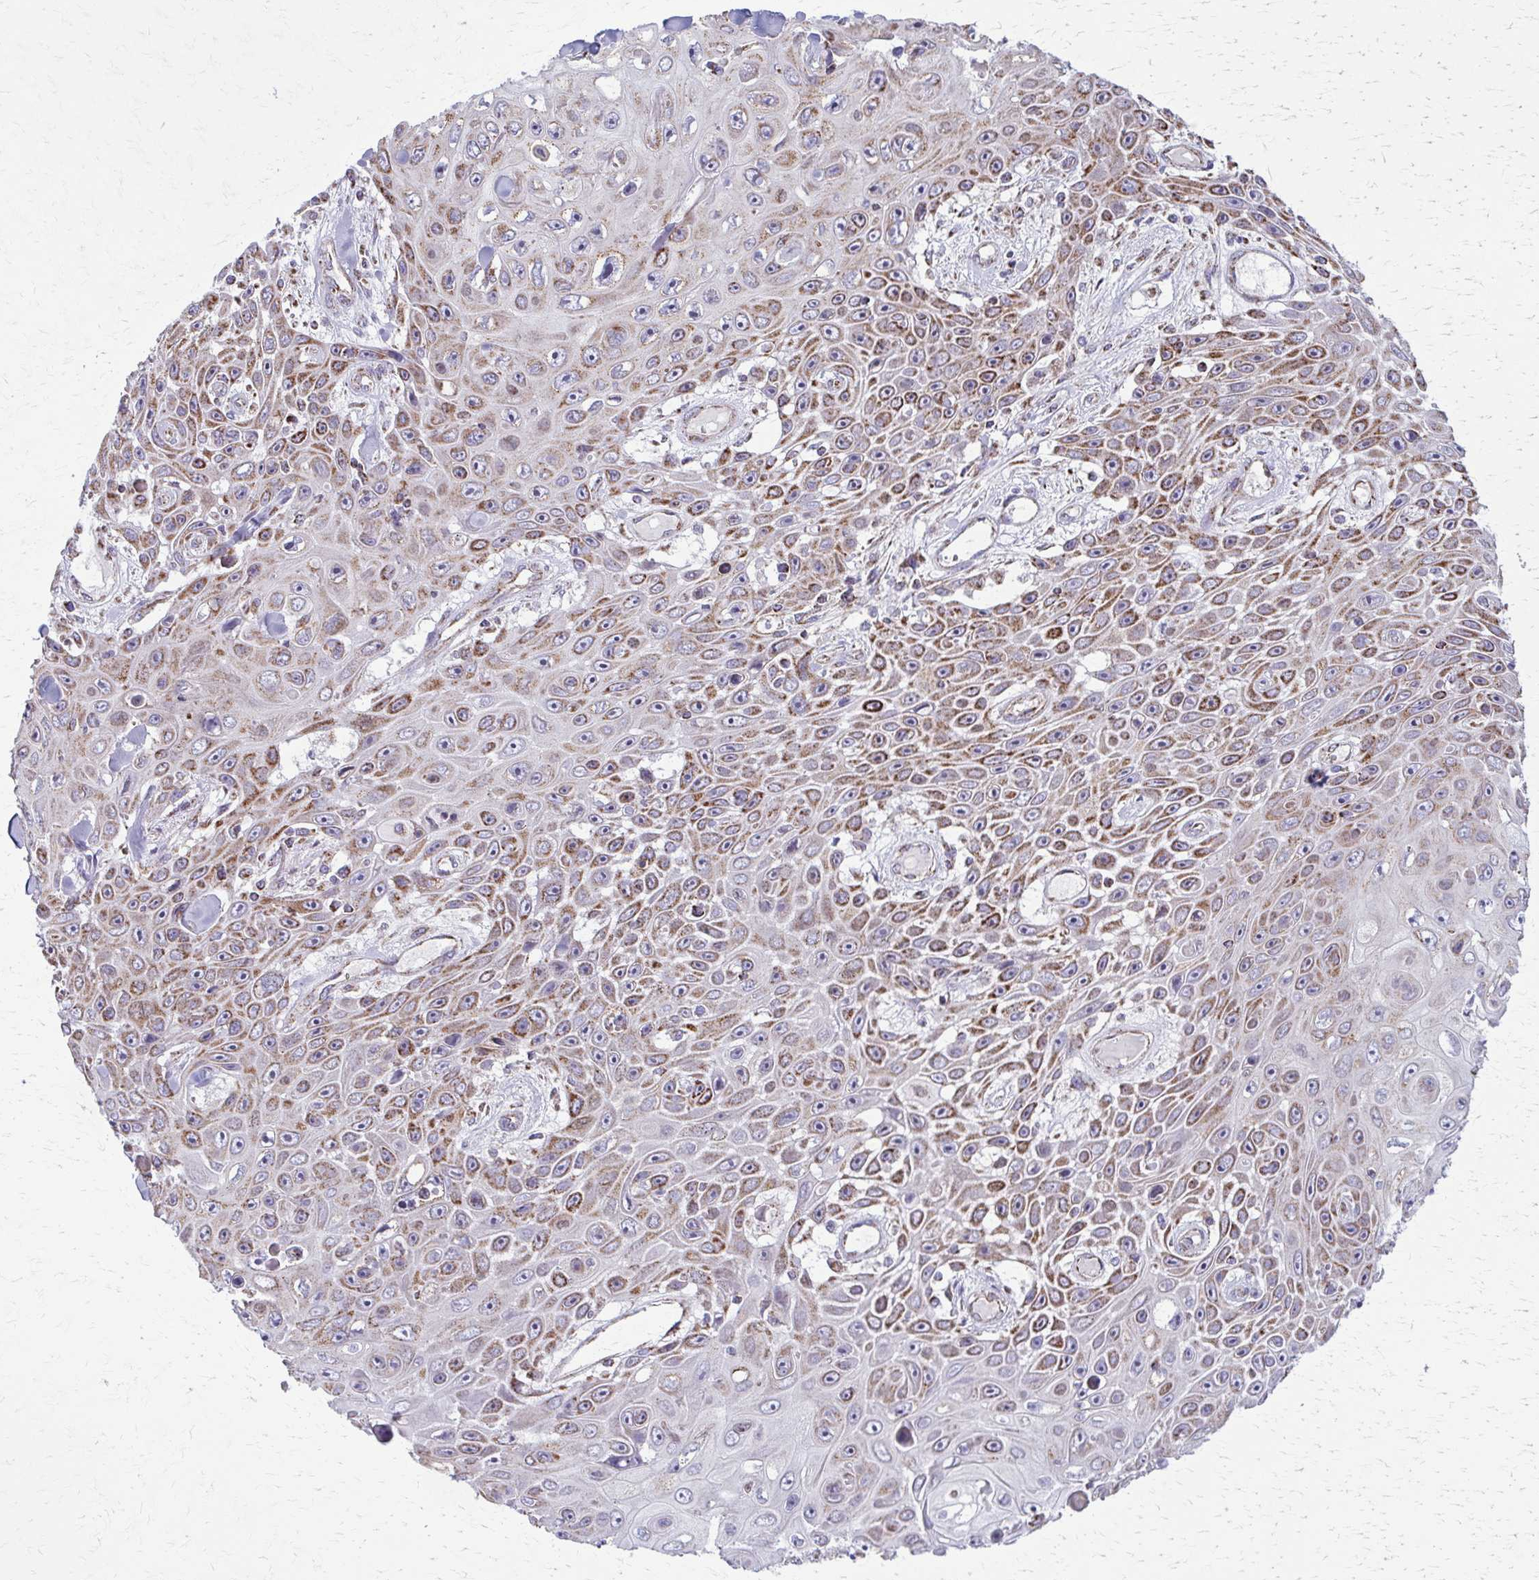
{"staining": {"intensity": "moderate", "quantity": ">75%", "location": "cytoplasmic/membranous"}, "tissue": "skin cancer", "cell_type": "Tumor cells", "image_type": "cancer", "snomed": [{"axis": "morphology", "description": "Squamous cell carcinoma, NOS"}, {"axis": "topography", "description": "Skin"}], "caption": "Tumor cells reveal medium levels of moderate cytoplasmic/membranous staining in approximately >75% of cells in skin cancer (squamous cell carcinoma). Nuclei are stained in blue.", "gene": "TVP23A", "patient": {"sex": "male", "age": 82}}